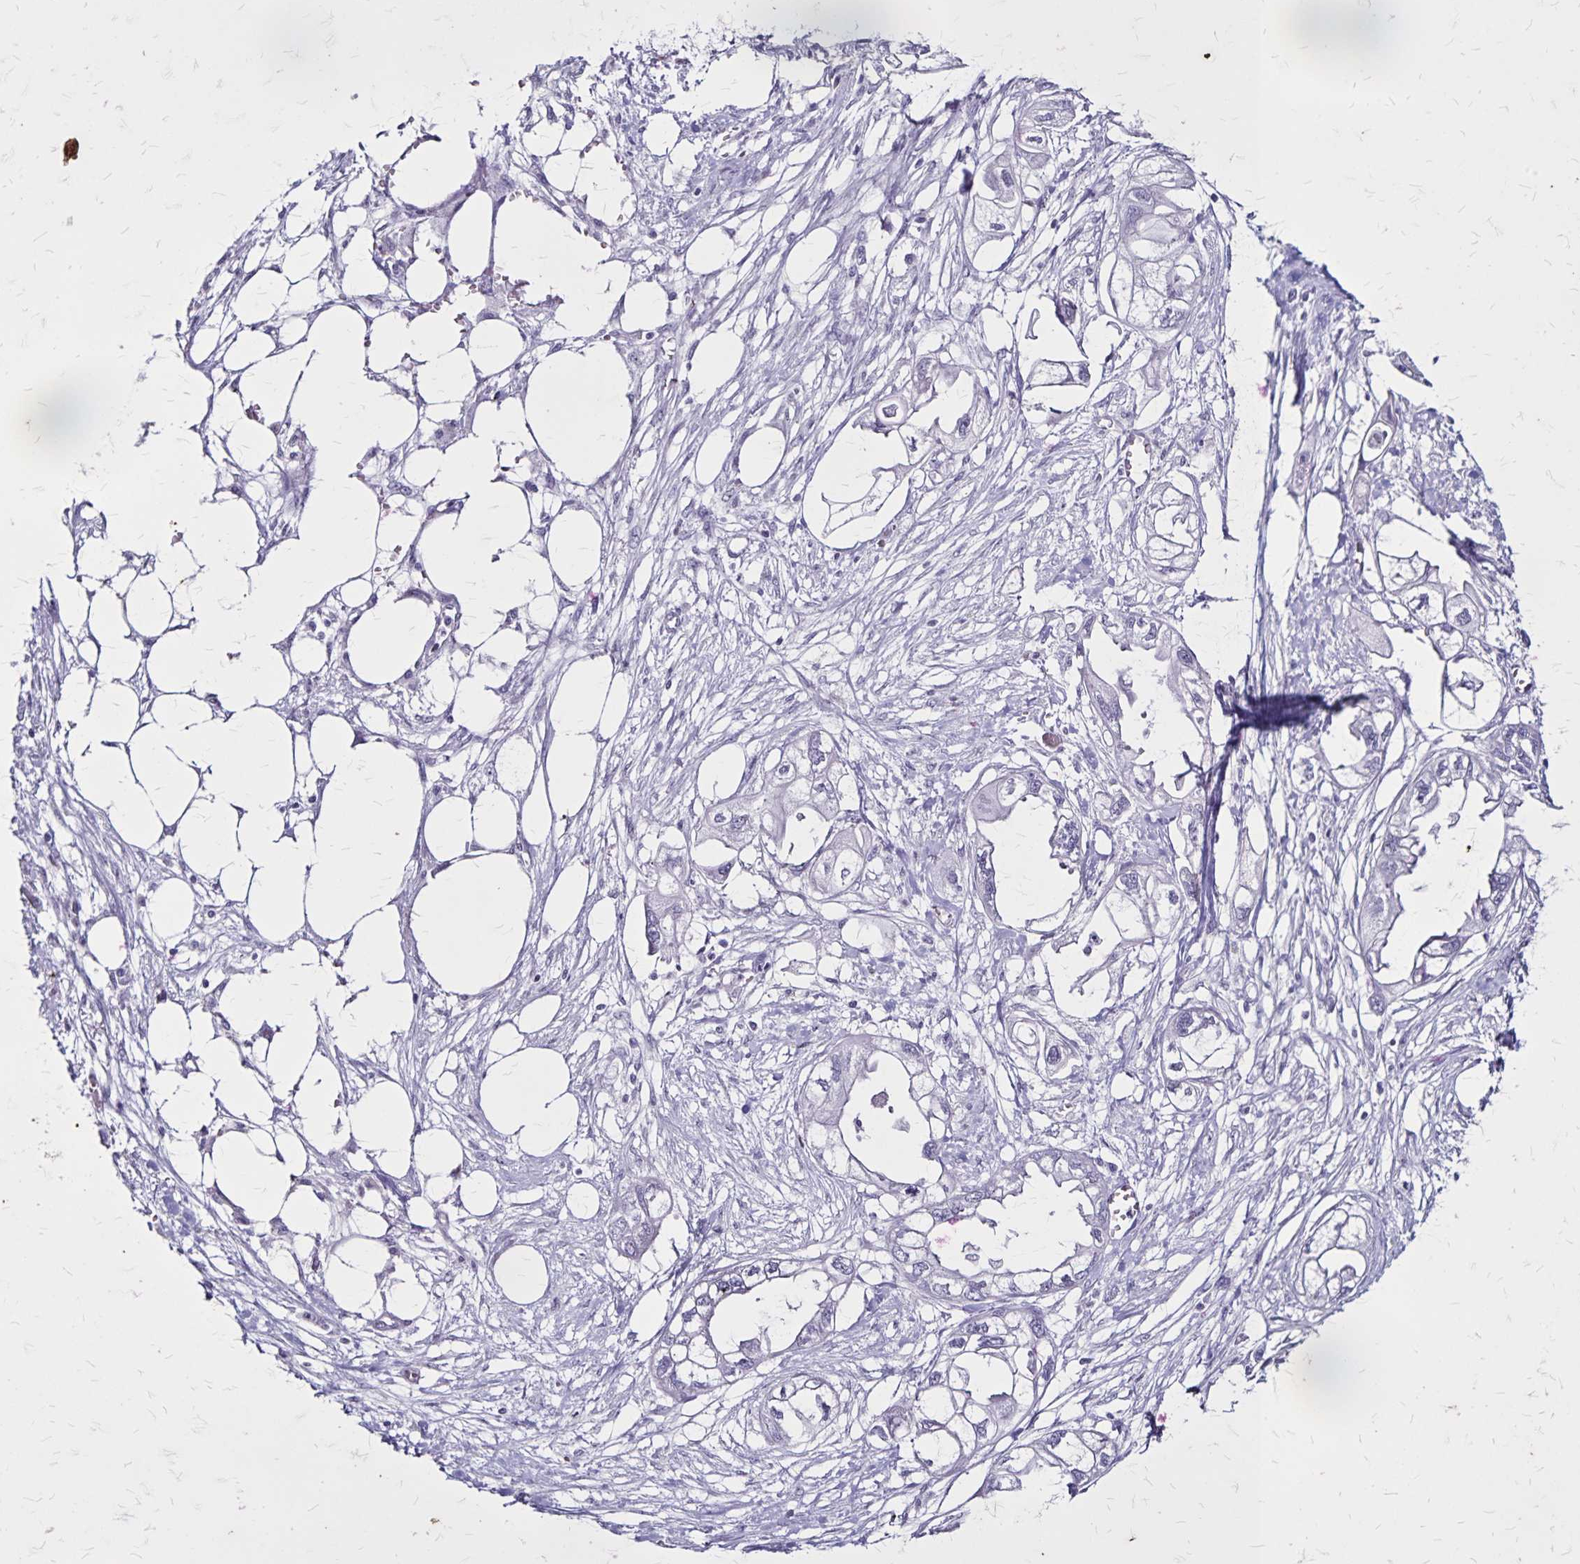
{"staining": {"intensity": "negative", "quantity": "none", "location": "none"}, "tissue": "endometrial cancer", "cell_type": "Tumor cells", "image_type": "cancer", "snomed": [{"axis": "morphology", "description": "Adenocarcinoma, NOS"}, {"axis": "morphology", "description": "Adenocarcinoma, metastatic, NOS"}, {"axis": "topography", "description": "Adipose tissue"}, {"axis": "topography", "description": "Endometrium"}], "caption": "Tumor cells show no significant positivity in adenocarcinoma (endometrial).", "gene": "KRT2", "patient": {"sex": "female", "age": 67}}